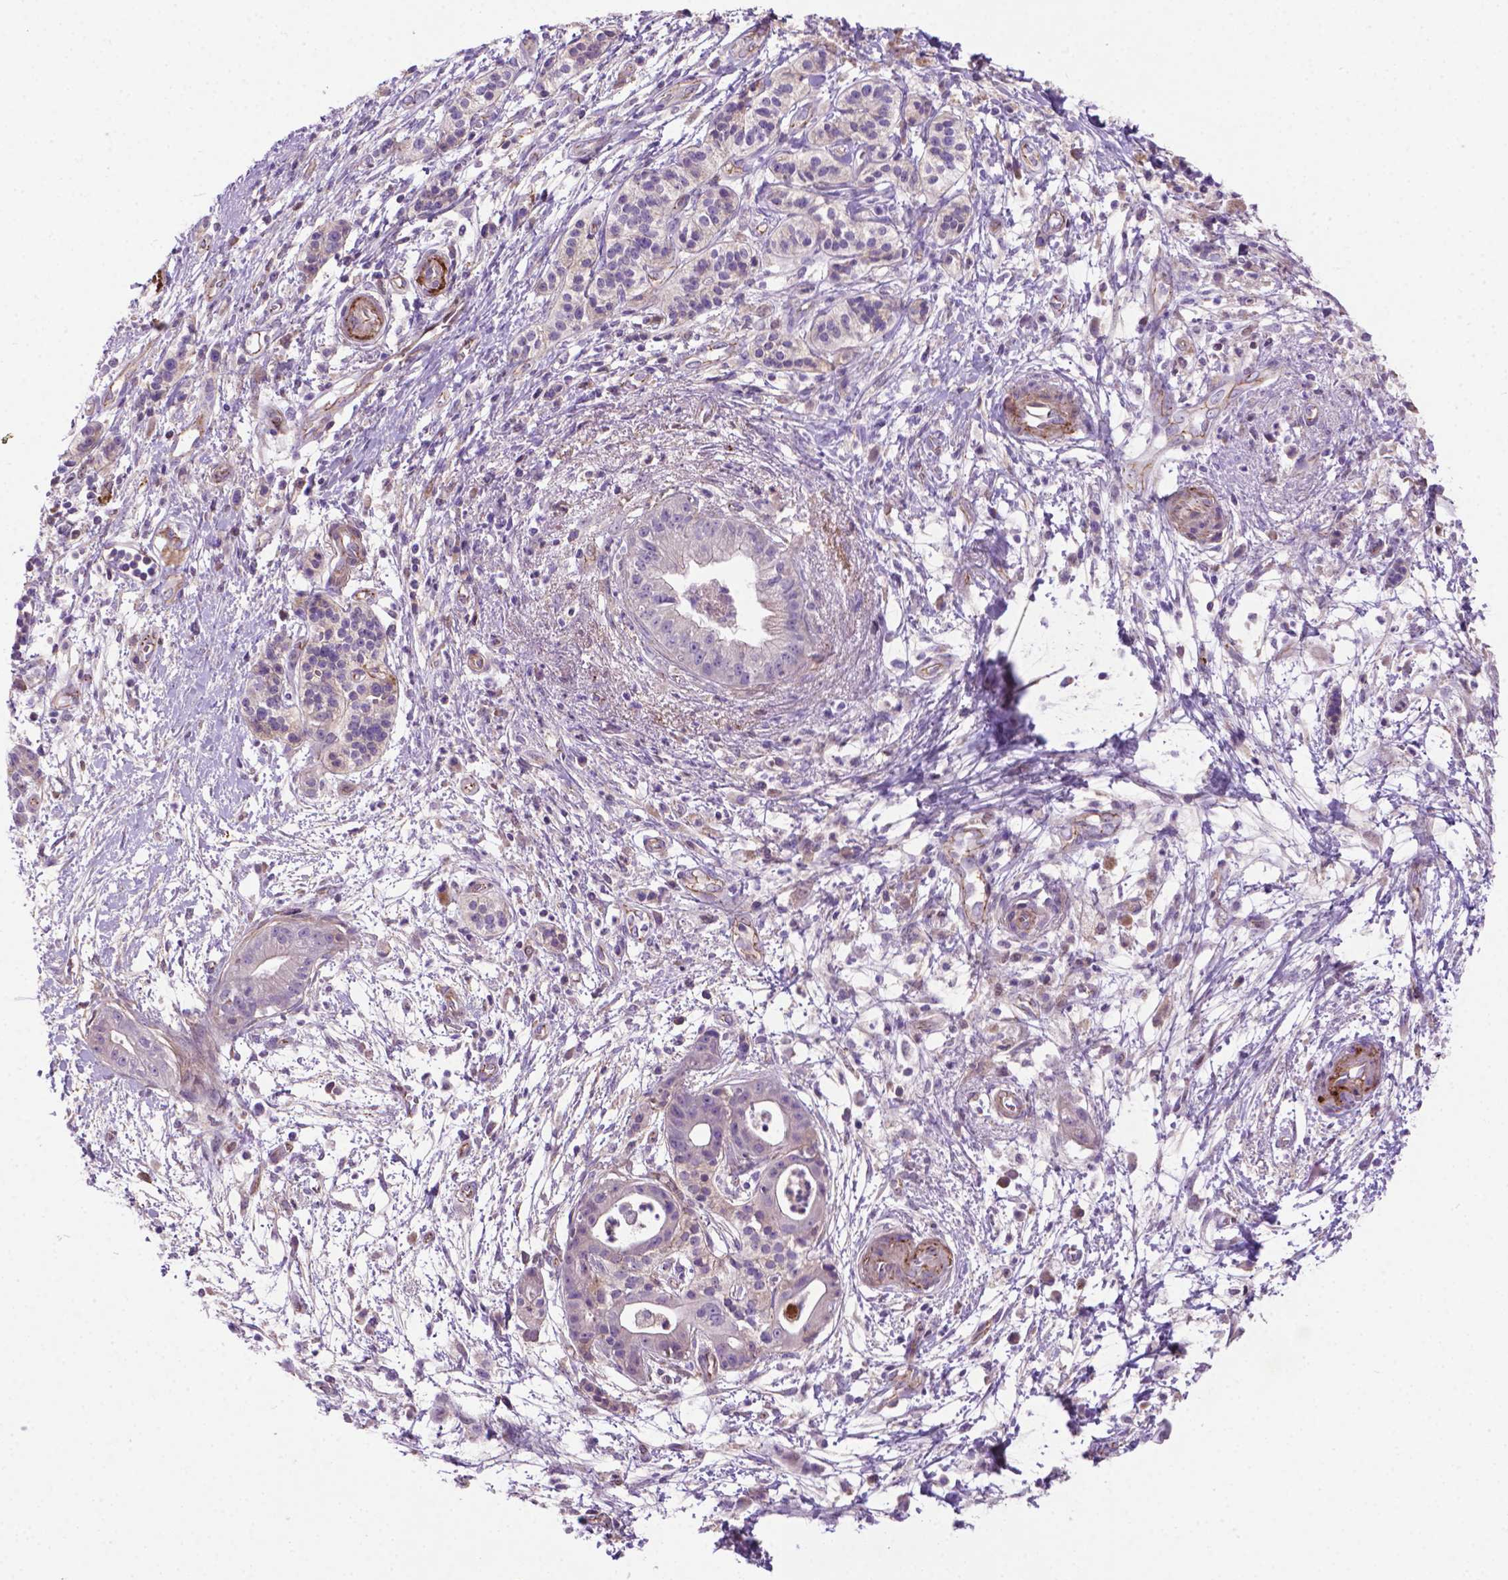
{"staining": {"intensity": "negative", "quantity": "none", "location": "none"}, "tissue": "pancreatic cancer", "cell_type": "Tumor cells", "image_type": "cancer", "snomed": [{"axis": "morphology", "description": "Normal tissue, NOS"}, {"axis": "morphology", "description": "Adenocarcinoma, NOS"}, {"axis": "topography", "description": "Lymph node"}, {"axis": "topography", "description": "Pancreas"}], "caption": "DAB (3,3'-diaminobenzidine) immunohistochemical staining of adenocarcinoma (pancreatic) exhibits no significant positivity in tumor cells.", "gene": "CCER2", "patient": {"sex": "female", "age": 58}}